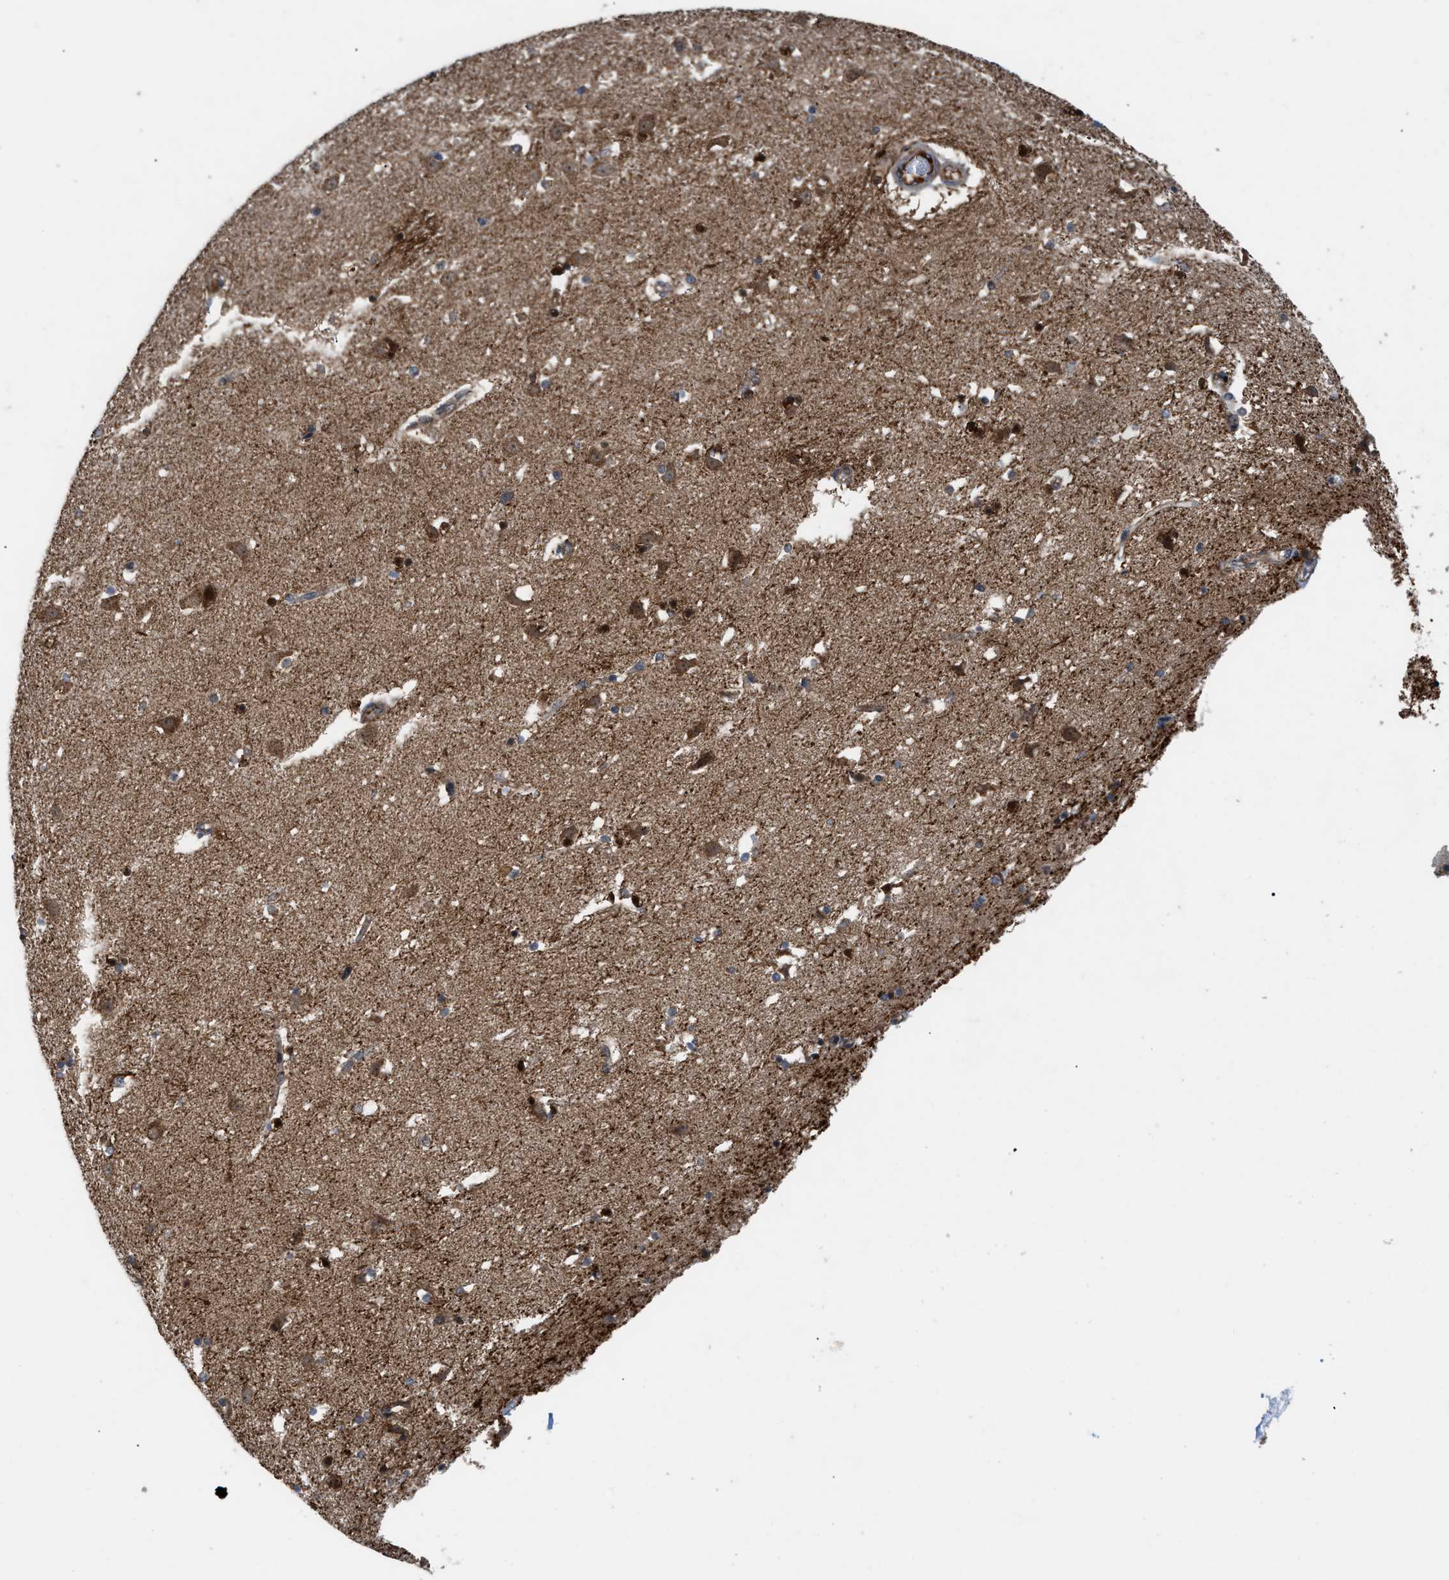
{"staining": {"intensity": "moderate", "quantity": "25%-75%", "location": "cytoplasmic/membranous"}, "tissue": "caudate", "cell_type": "Glial cells", "image_type": "normal", "snomed": [{"axis": "morphology", "description": "Normal tissue, NOS"}, {"axis": "topography", "description": "Lateral ventricle wall"}], "caption": "Protein staining of normal caudate reveals moderate cytoplasmic/membranous expression in about 25%-75% of glial cells. (Stains: DAB (3,3'-diaminobenzidine) in brown, nuclei in blue, Microscopy: brightfield microscopy at high magnification).", "gene": "AP3M2", "patient": {"sex": "male", "age": 45}}